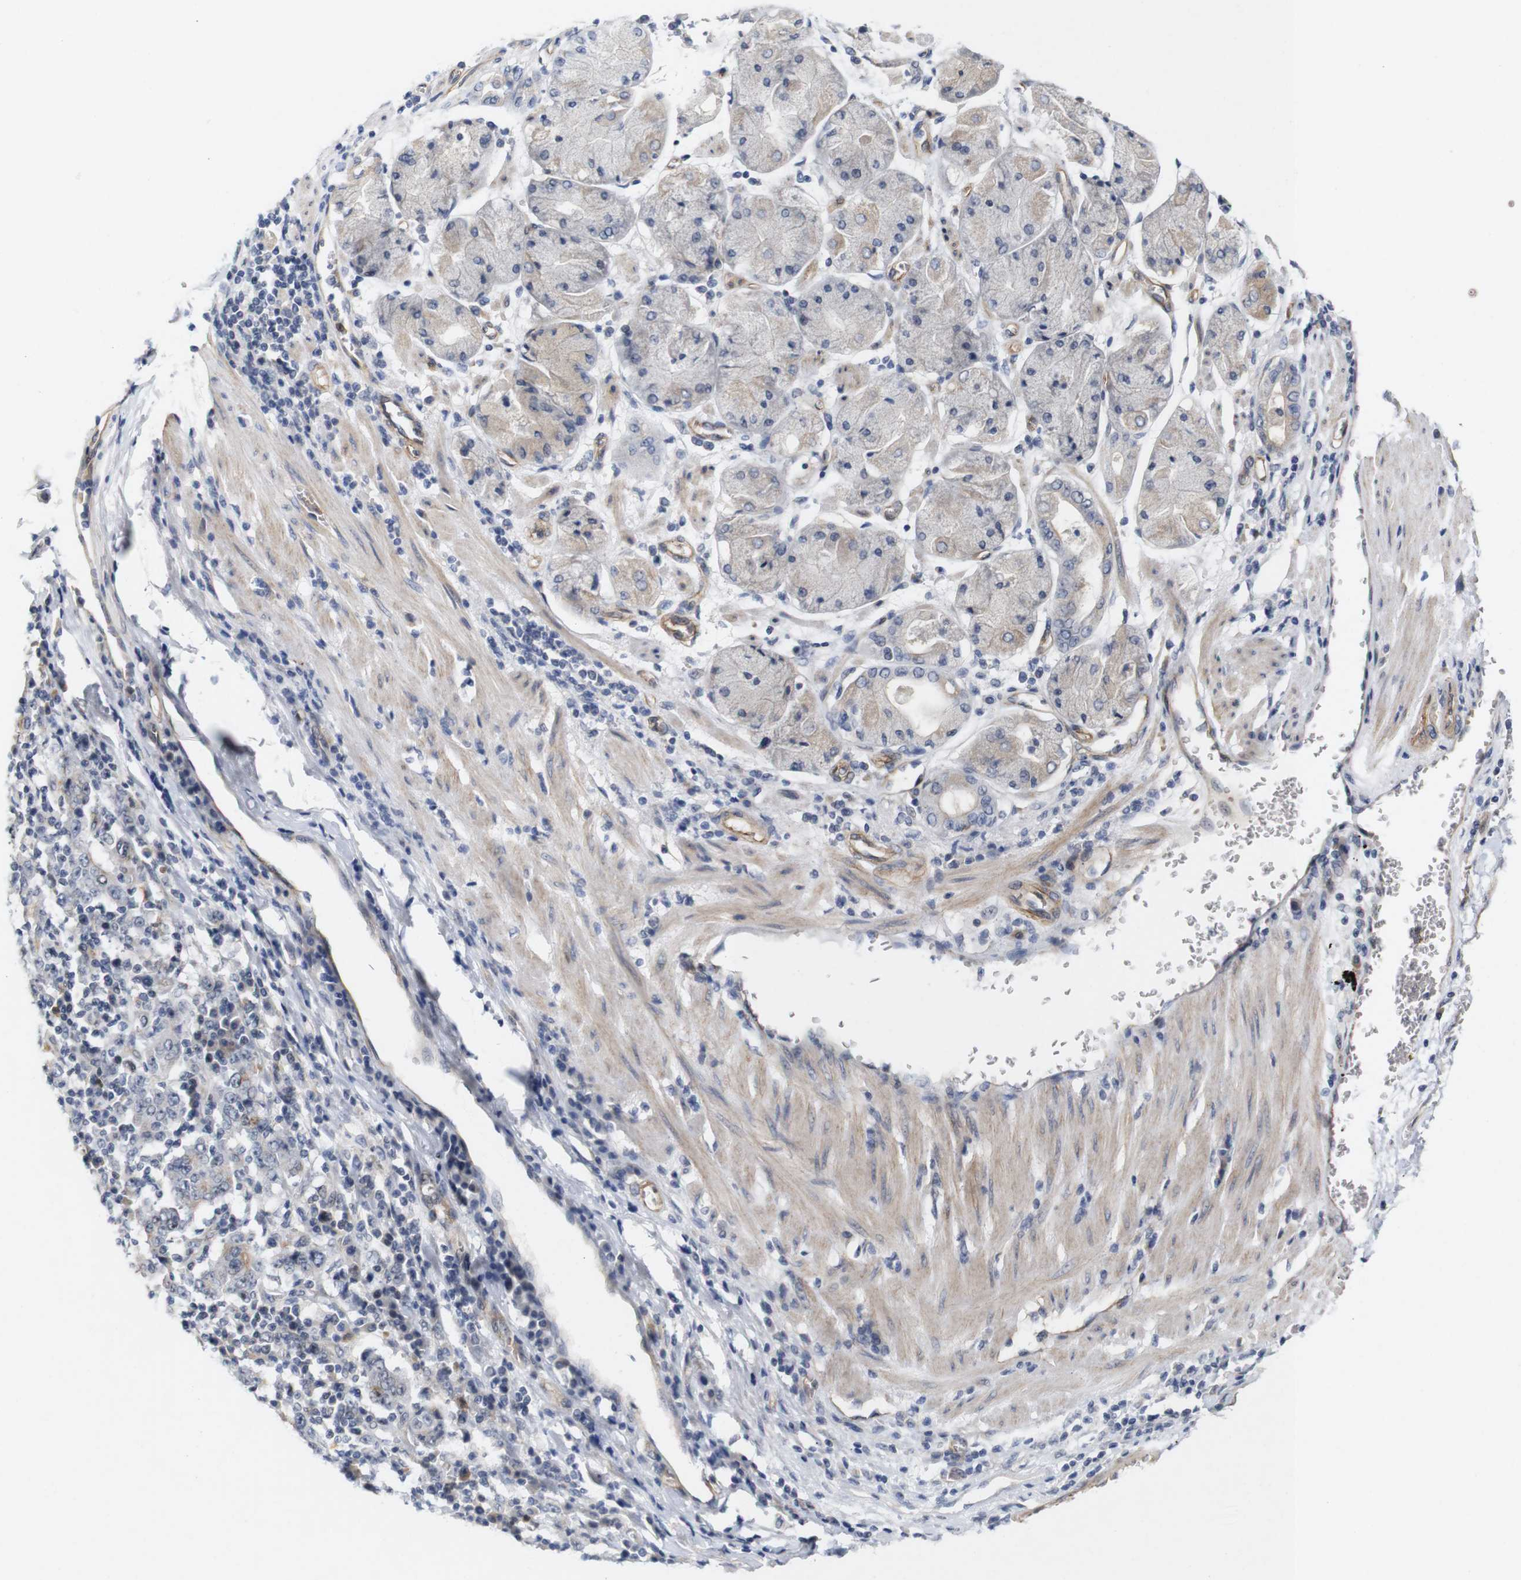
{"staining": {"intensity": "weak", "quantity": "25%-75%", "location": "cytoplasmic/membranous"}, "tissue": "stomach cancer", "cell_type": "Tumor cells", "image_type": "cancer", "snomed": [{"axis": "morphology", "description": "Normal tissue, NOS"}, {"axis": "morphology", "description": "Adenocarcinoma, NOS"}, {"axis": "topography", "description": "Stomach, upper"}, {"axis": "topography", "description": "Stomach"}], "caption": "Stomach cancer stained with a protein marker exhibits weak staining in tumor cells.", "gene": "CYB561", "patient": {"sex": "male", "age": 59}}